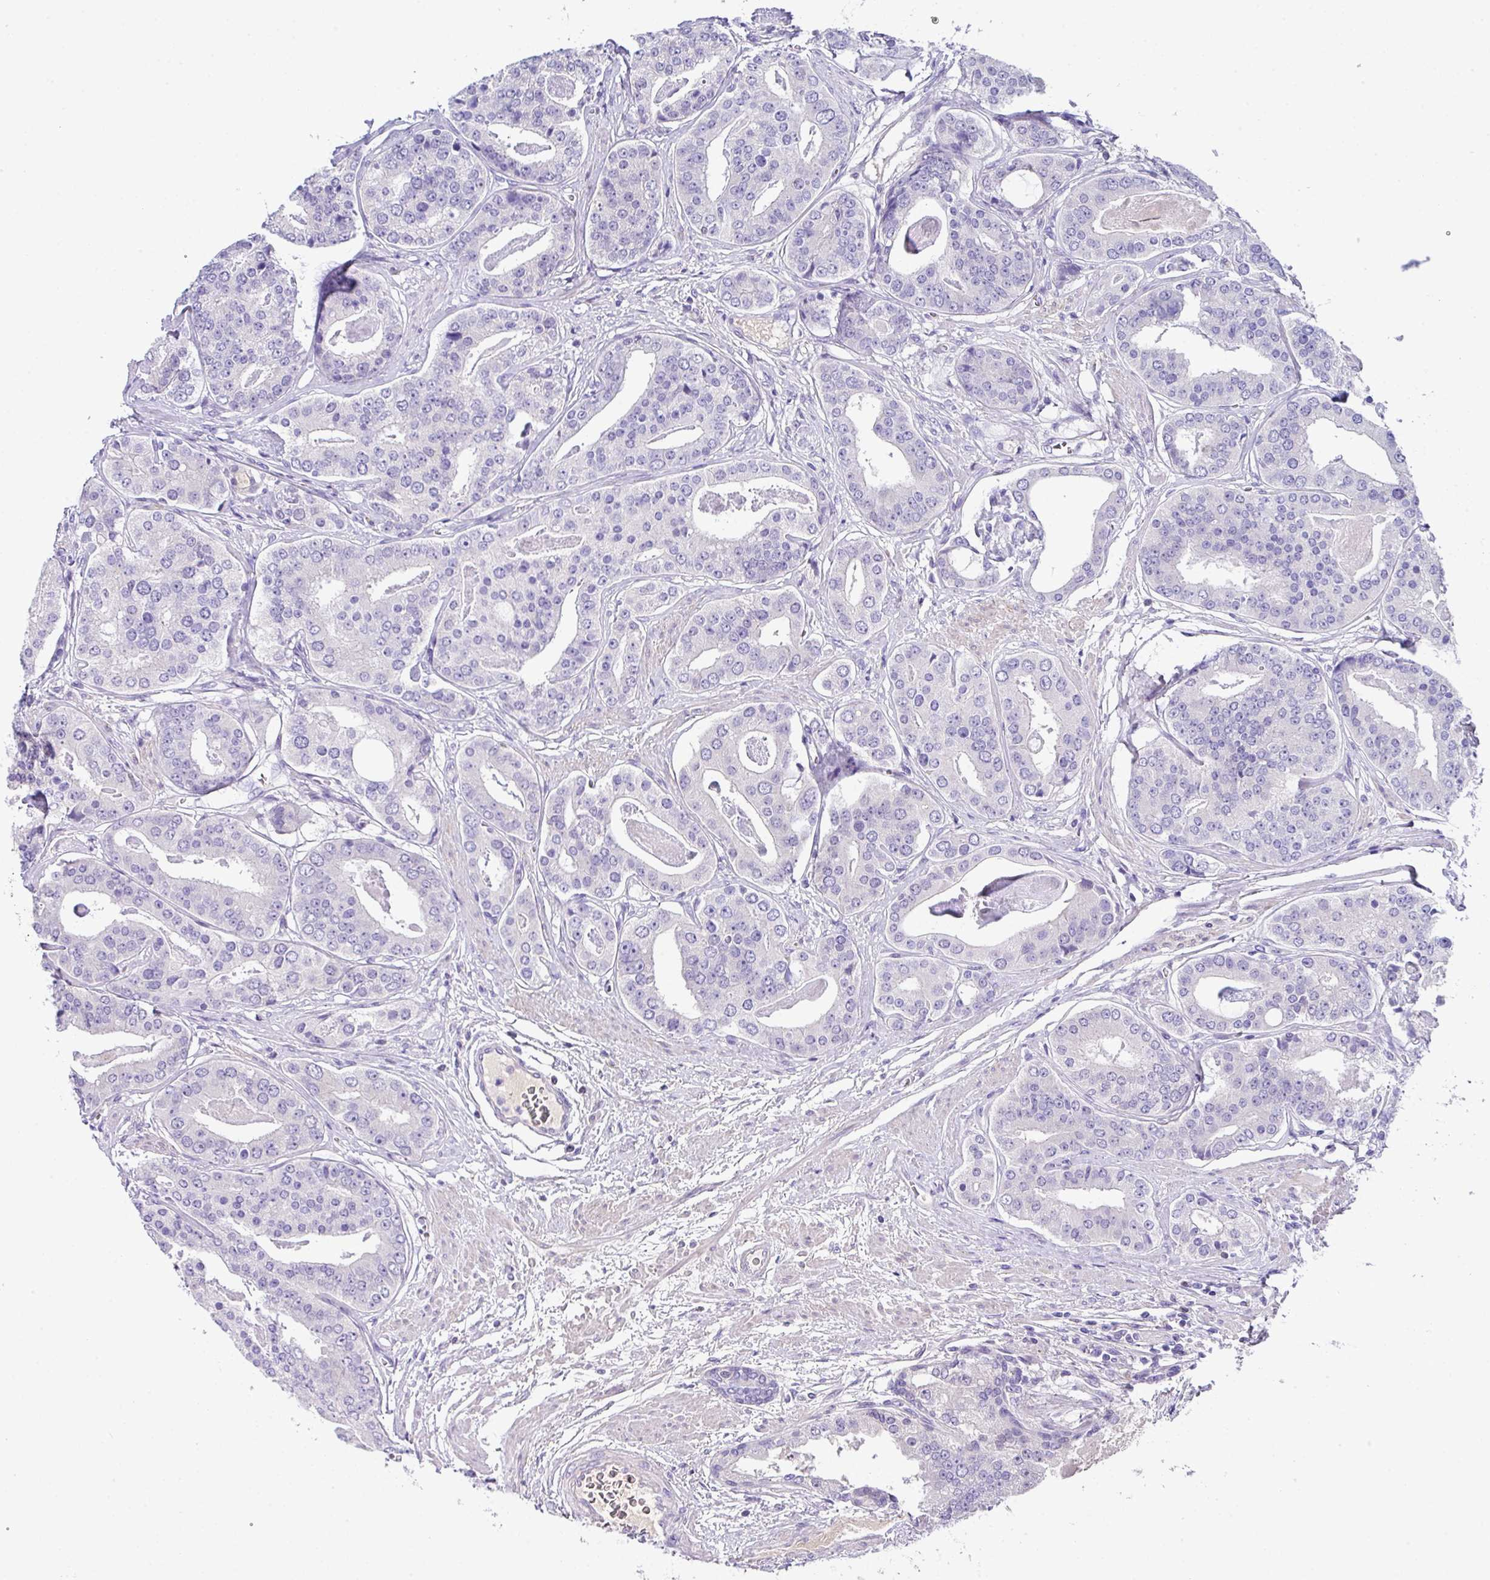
{"staining": {"intensity": "negative", "quantity": "none", "location": "none"}, "tissue": "prostate cancer", "cell_type": "Tumor cells", "image_type": "cancer", "snomed": [{"axis": "morphology", "description": "Adenocarcinoma, High grade"}, {"axis": "topography", "description": "Prostate"}], "caption": "Prostate high-grade adenocarcinoma was stained to show a protein in brown. There is no significant staining in tumor cells.", "gene": "DNAL1", "patient": {"sex": "male", "age": 71}}